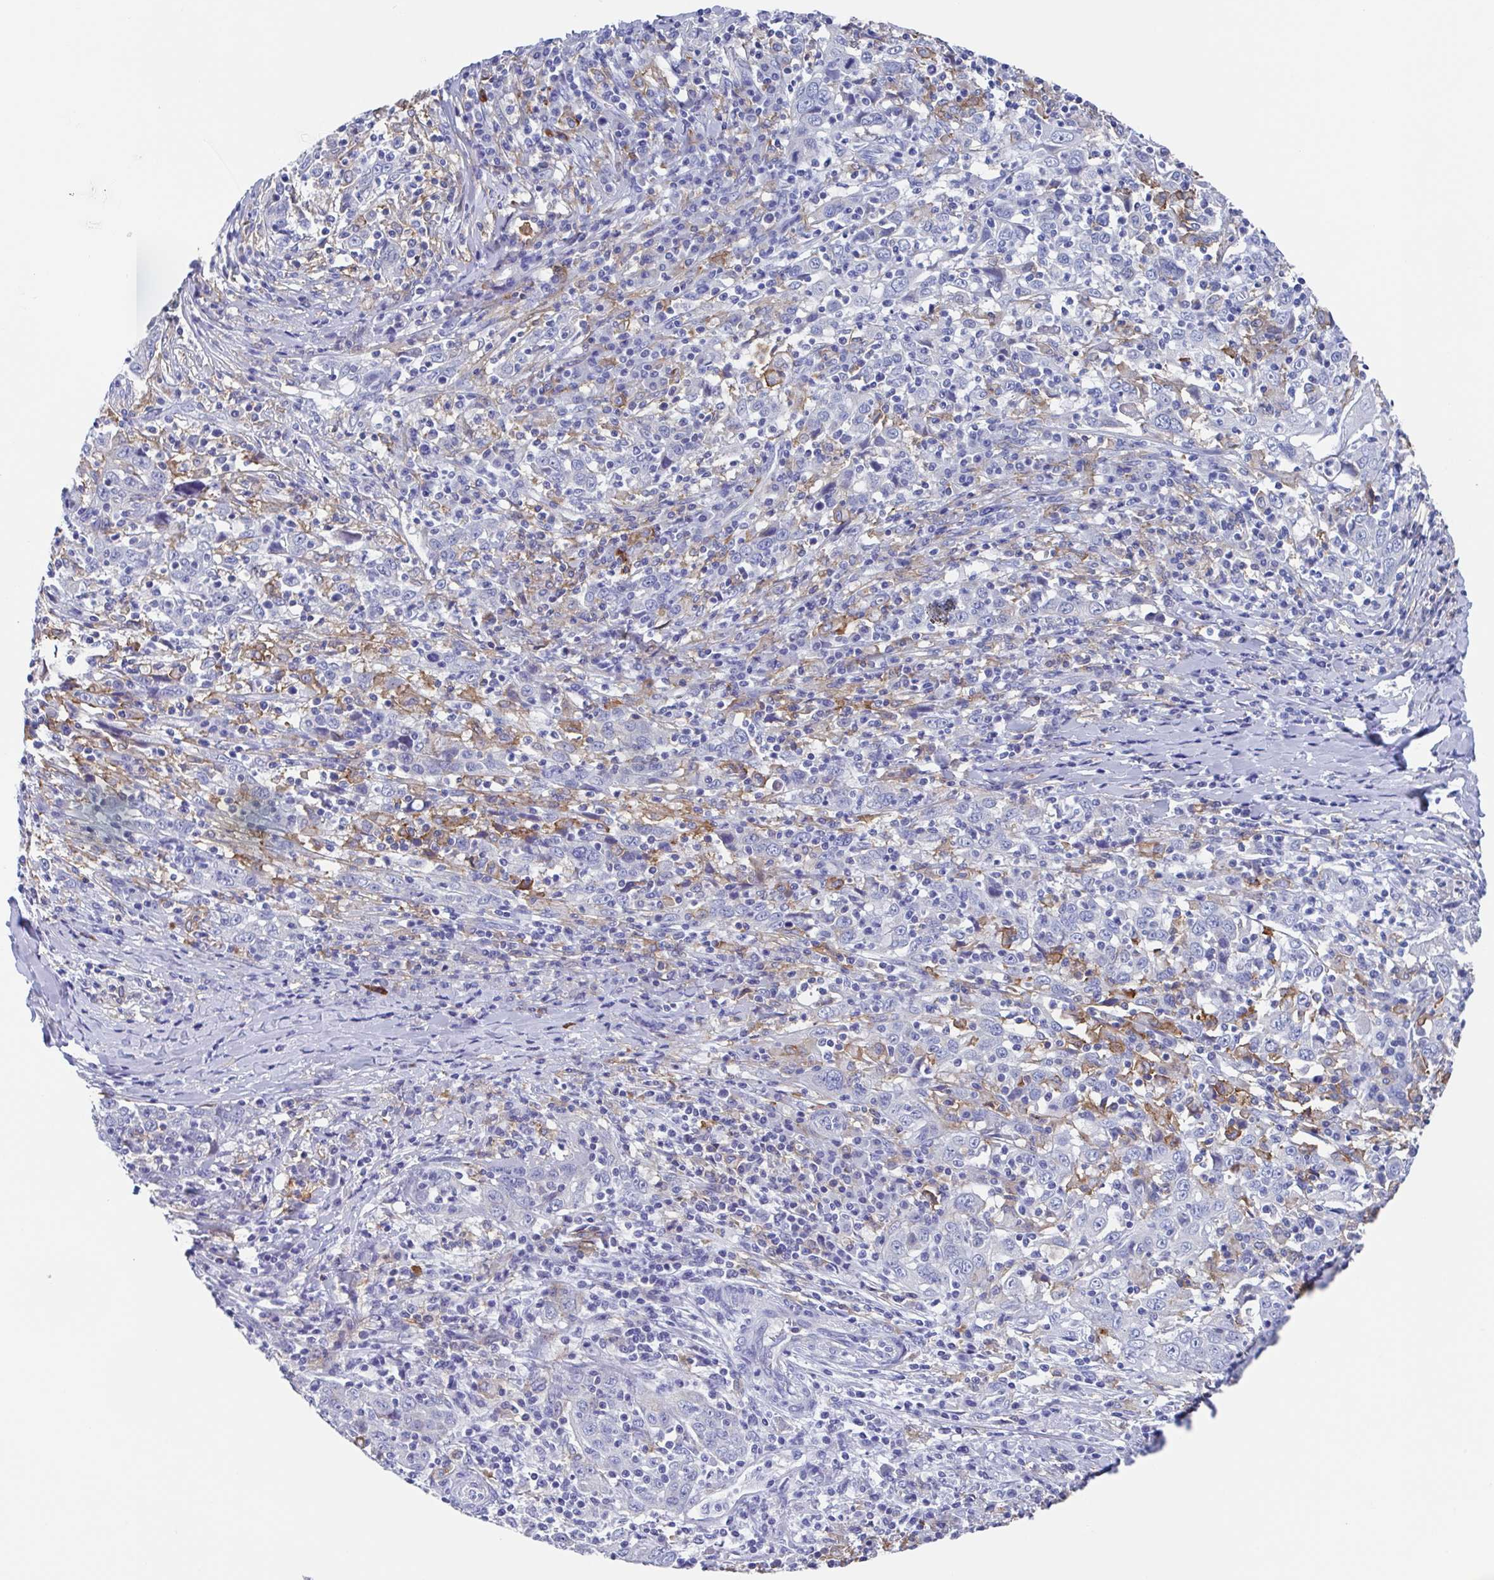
{"staining": {"intensity": "negative", "quantity": "none", "location": "none"}, "tissue": "cervical cancer", "cell_type": "Tumor cells", "image_type": "cancer", "snomed": [{"axis": "morphology", "description": "Squamous cell carcinoma, NOS"}, {"axis": "topography", "description": "Cervix"}], "caption": "Histopathology image shows no significant protein expression in tumor cells of cervical cancer (squamous cell carcinoma).", "gene": "FCGR3A", "patient": {"sex": "female", "age": 46}}